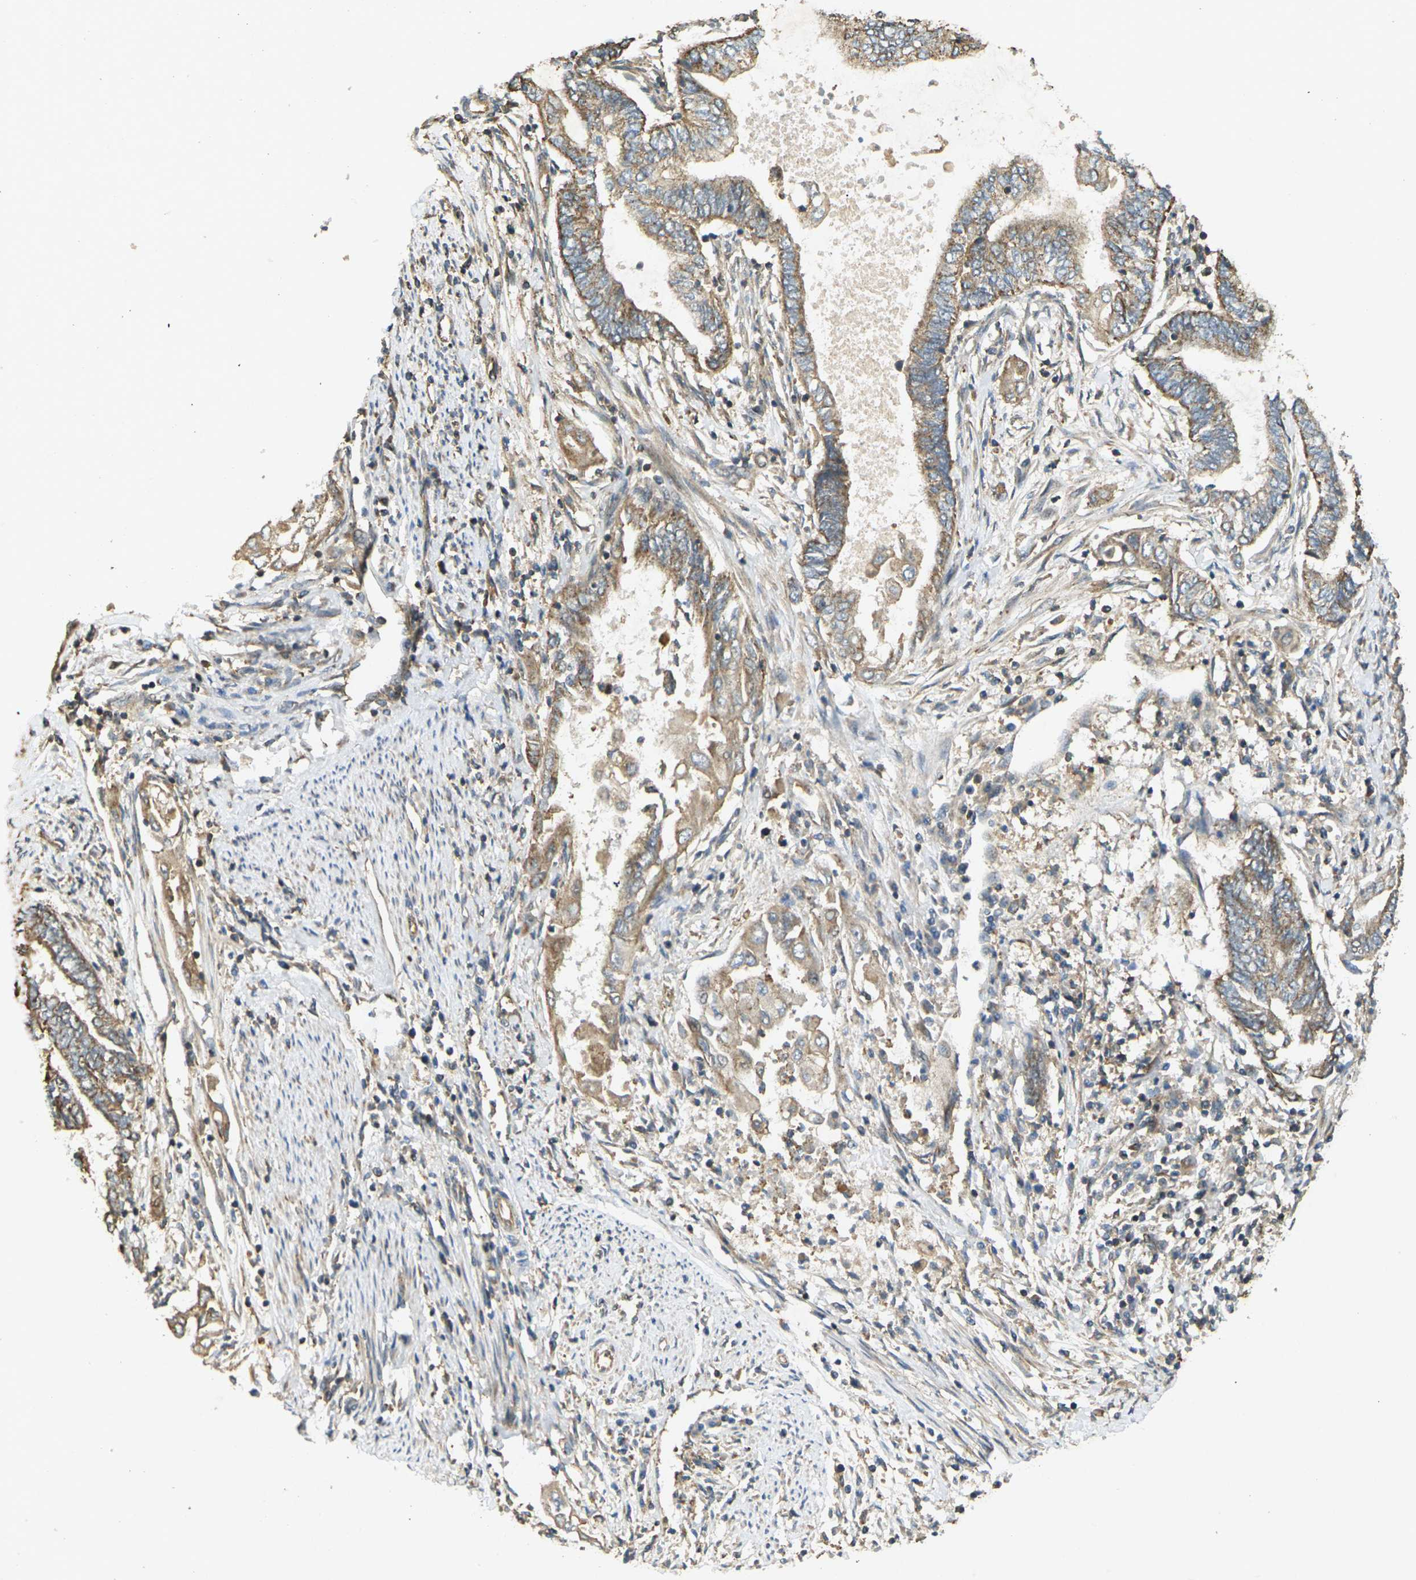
{"staining": {"intensity": "moderate", "quantity": ">75%", "location": "cytoplasmic/membranous"}, "tissue": "endometrial cancer", "cell_type": "Tumor cells", "image_type": "cancer", "snomed": [{"axis": "morphology", "description": "Adenocarcinoma, NOS"}, {"axis": "topography", "description": "Uterus"}, {"axis": "topography", "description": "Endometrium"}], "caption": "Endometrial cancer stained with DAB (3,3'-diaminobenzidine) immunohistochemistry shows medium levels of moderate cytoplasmic/membranous expression in approximately >75% of tumor cells. (DAB = brown stain, brightfield microscopy at high magnification).", "gene": "KSR1", "patient": {"sex": "female", "age": 70}}